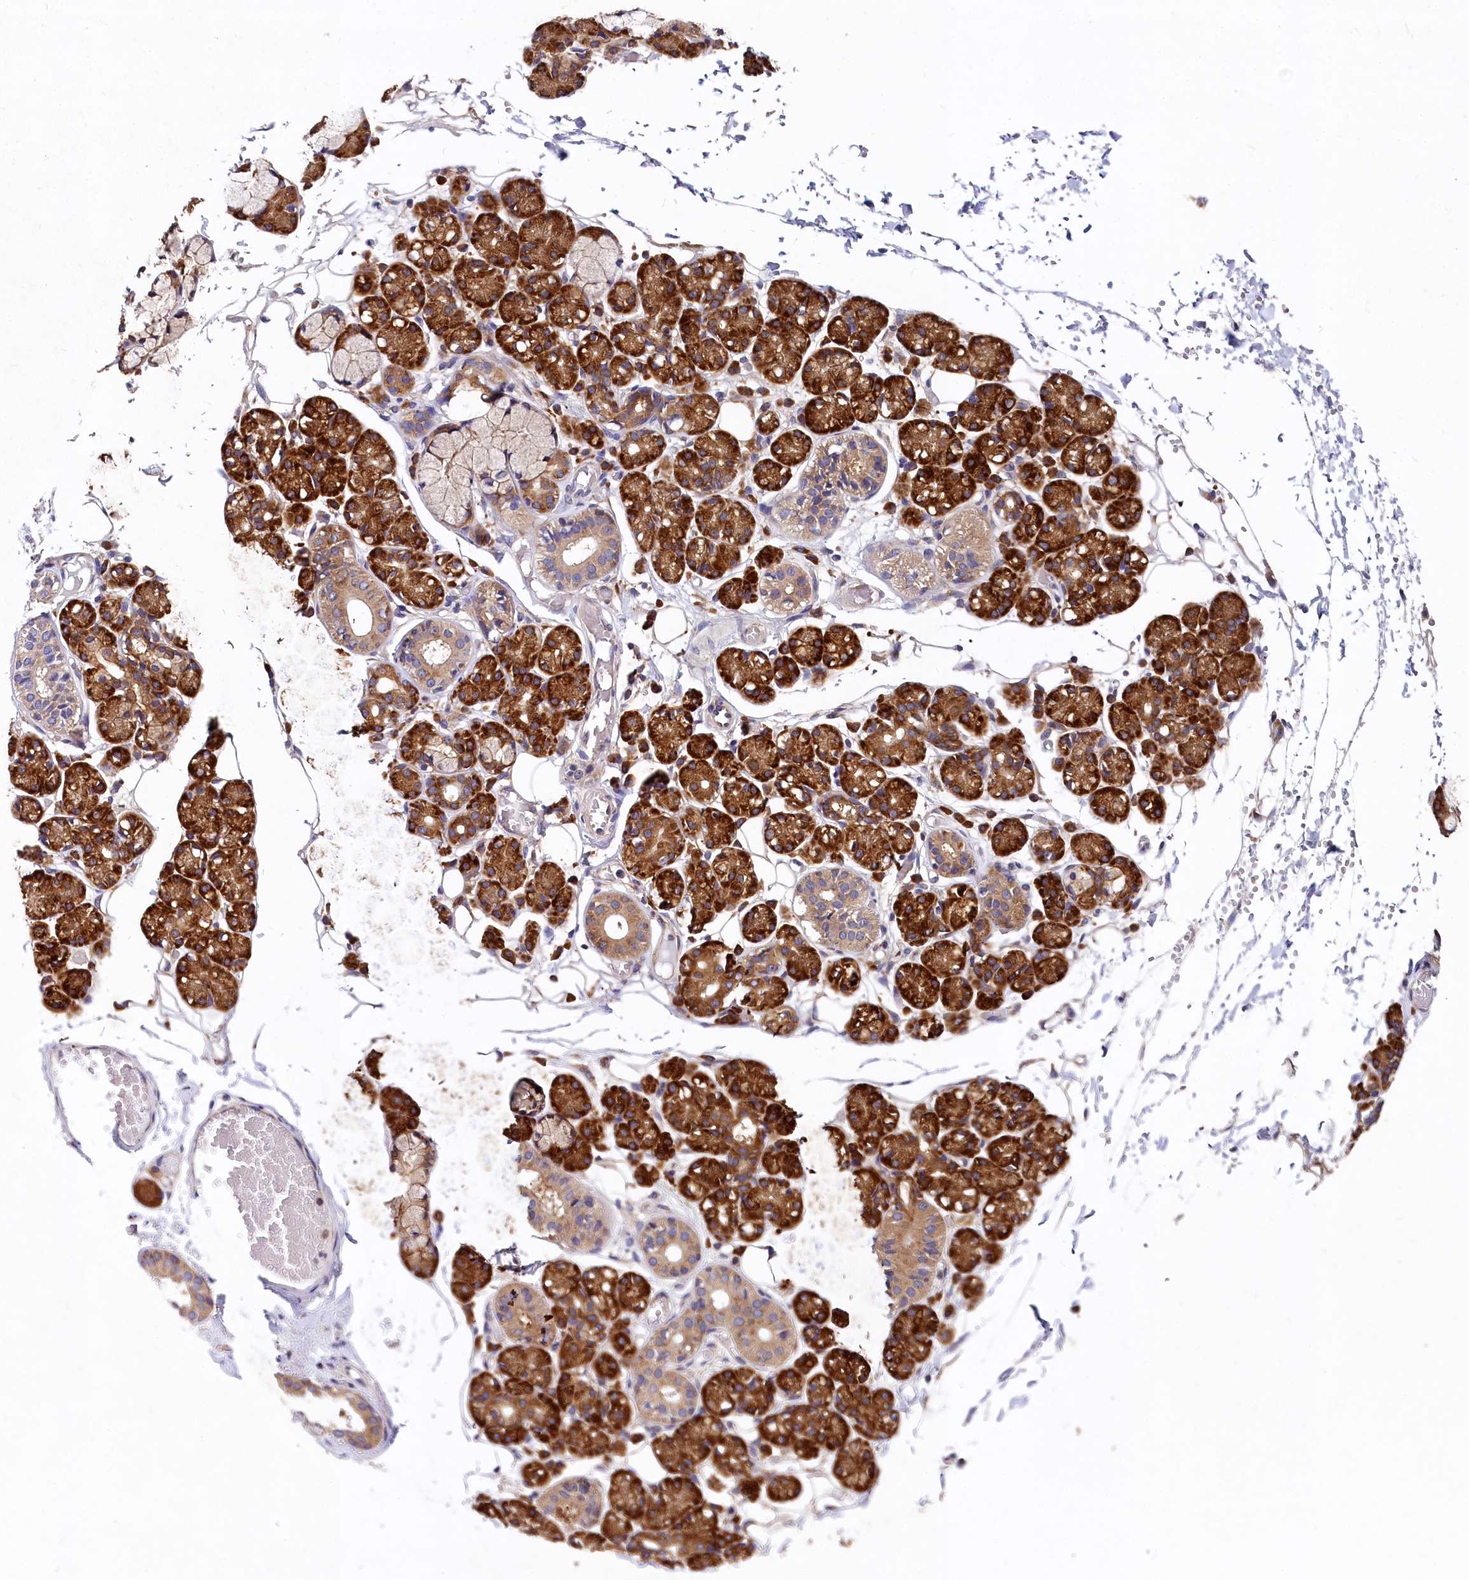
{"staining": {"intensity": "strong", "quantity": "25%-75%", "location": "cytoplasmic/membranous"}, "tissue": "salivary gland", "cell_type": "Glandular cells", "image_type": "normal", "snomed": [{"axis": "morphology", "description": "Normal tissue, NOS"}, {"axis": "topography", "description": "Salivary gland"}], "caption": "A high-resolution image shows immunohistochemistry staining of unremarkable salivary gland, which reveals strong cytoplasmic/membranous positivity in approximately 25%-75% of glandular cells. The staining is performed using DAB (3,3'-diaminobenzidine) brown chromogen to label protein expression. The nuclei are counter-stained blue using hematoxylin.", "gene": "EIF2B2", "patient": {"sex": "male", "age": 63}}